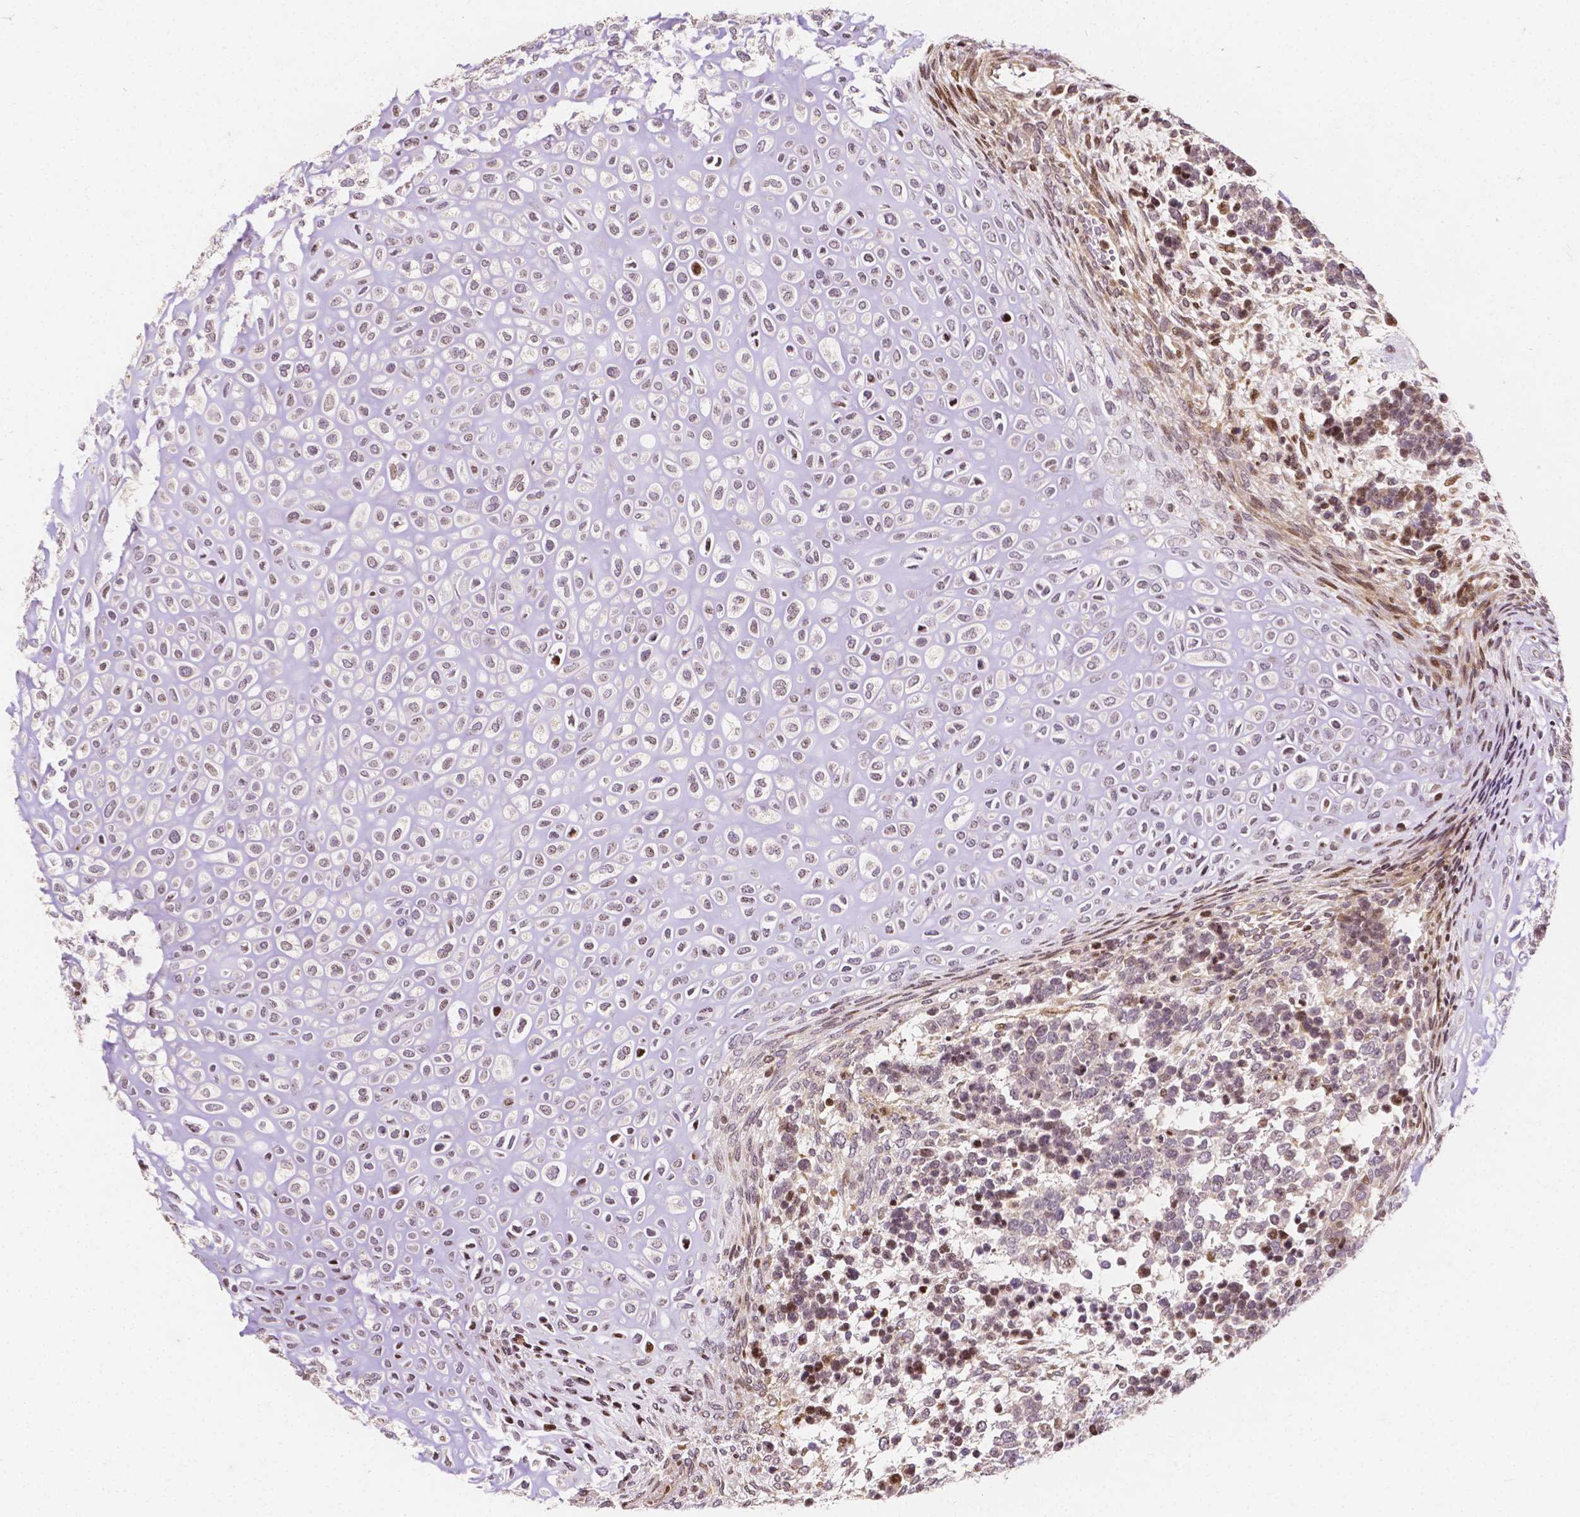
{"staining": {"intensity": "weak", "quantity": "<25%", "location": "cytoplasmic/membranous,nuclear"}, "tissue": "testis cancer", "cell_type": "Tumor cells", "image_type": "cancer", "snomed": [{"axis": "morphology", "description": "Carcinoma, Embryonal, NOS"}, {"axis": "topography", "description": "Testis"}], "caption": "Immunohistochemistry (IHC) of human embryonal carcinoma (testis) reveals no positivity in tumor cells. Brightfield microscopy of immunohistochemistry (IHC) stained with DAB (3,3'-diaminobenzidine) (brown) and hematoxylin (blue), captured at high magnification.", "gene": "PTPN18", "patient": {"sex": "male", "age": 23}}